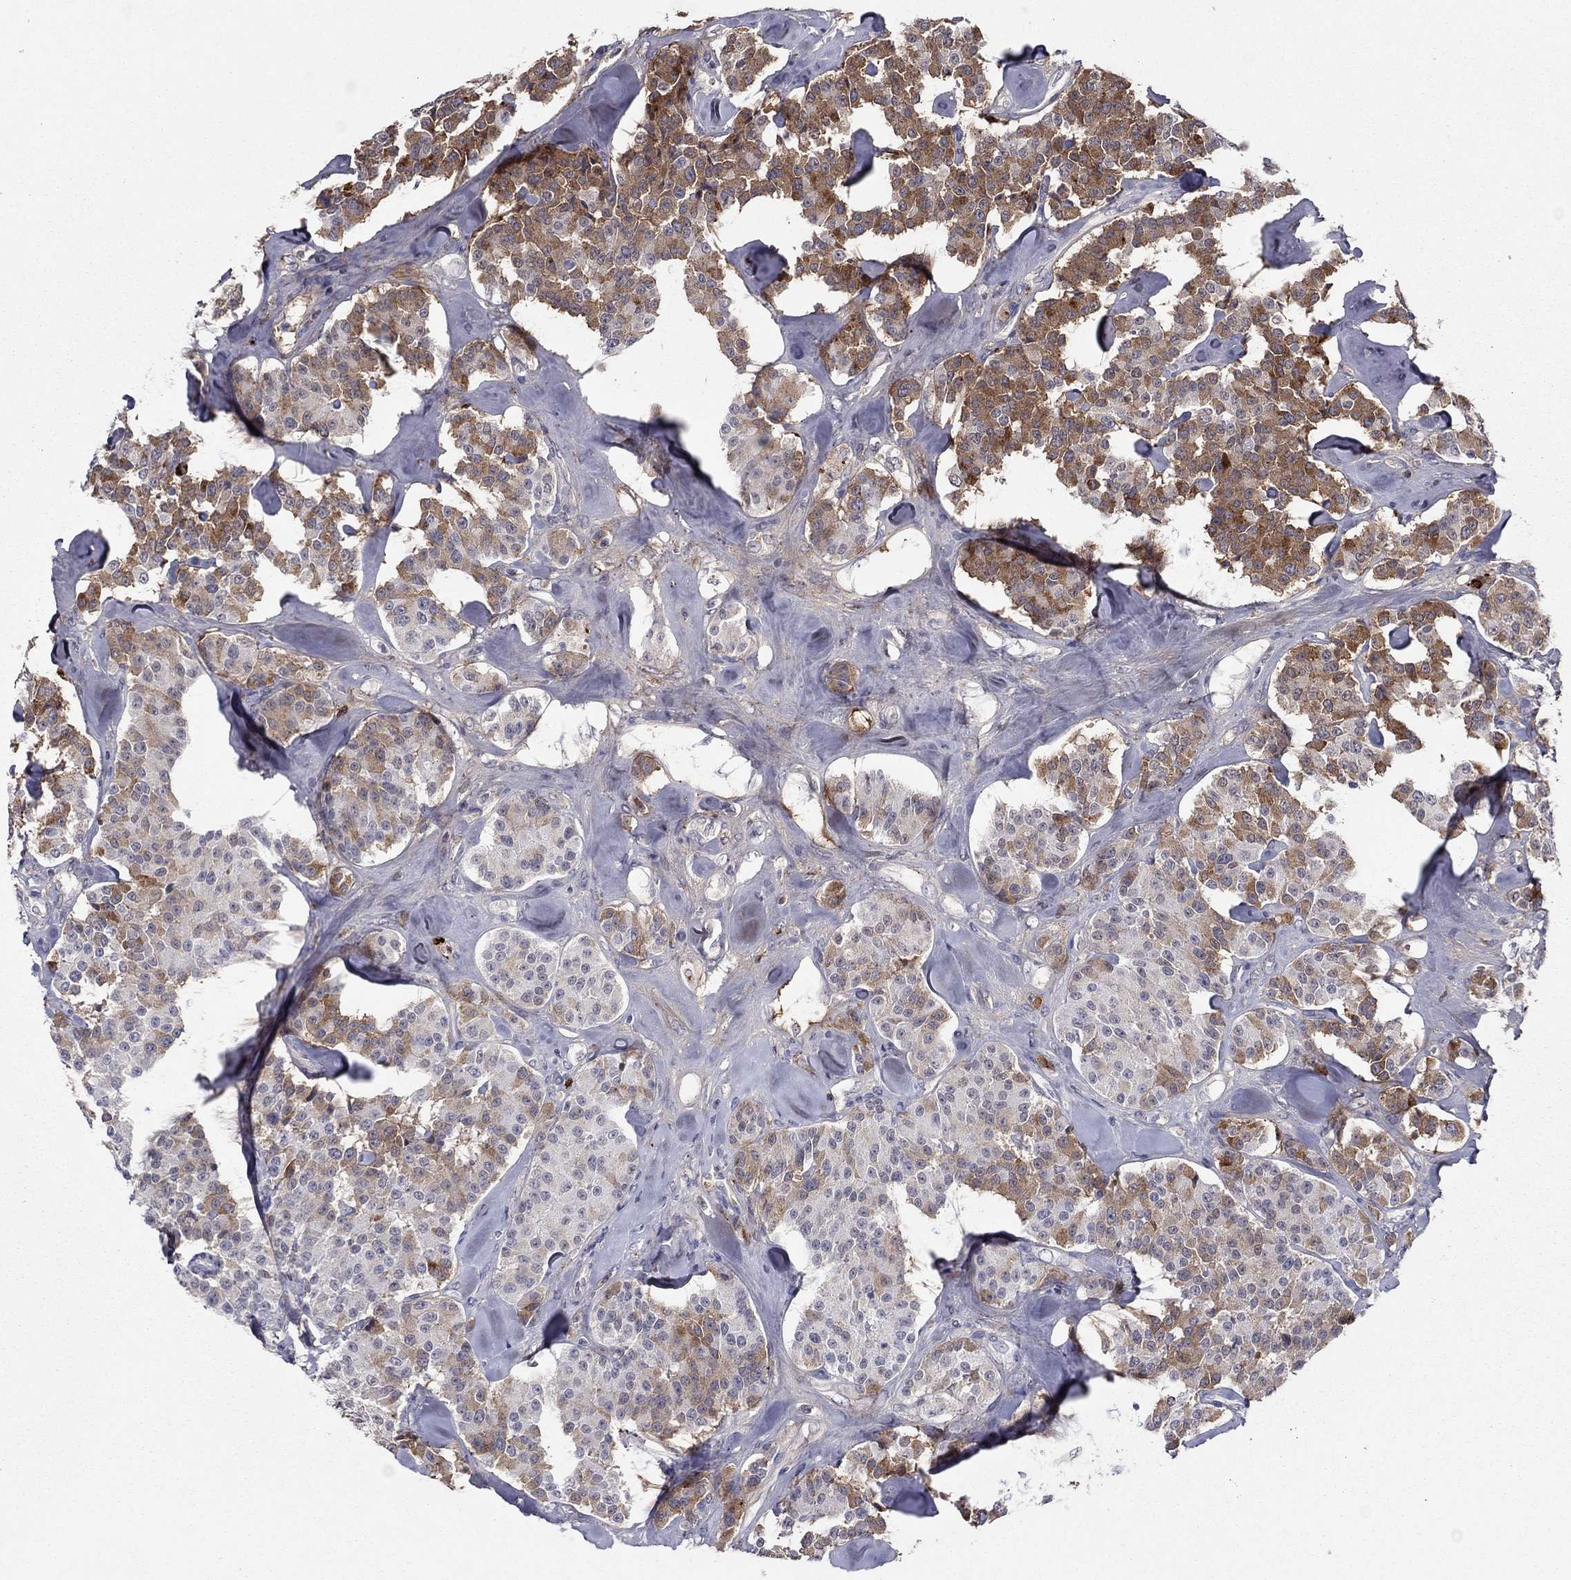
{"staining": {"intensity": "moderate", "quantity": "25%-75%", "location": "cytoplasmic/membranous"}, "tissue": "carcinoid", "cell_type": "Tumor cells", "image_type": "cancer", "snomed": [{"axis": "morphology", "description": "Carcinoid, malignant, NOS"}, {"axis": "topography", "description": "Pancreas"}], "caption": "Immunohistochemical staining of human malignant carcinoid shows medium levels of moderate cytoplasmic/membranous protein staining in approximately 25%-75% of tumor cells.", "gene": "HPX", "patient": {"sex": "male", "age": 41}}